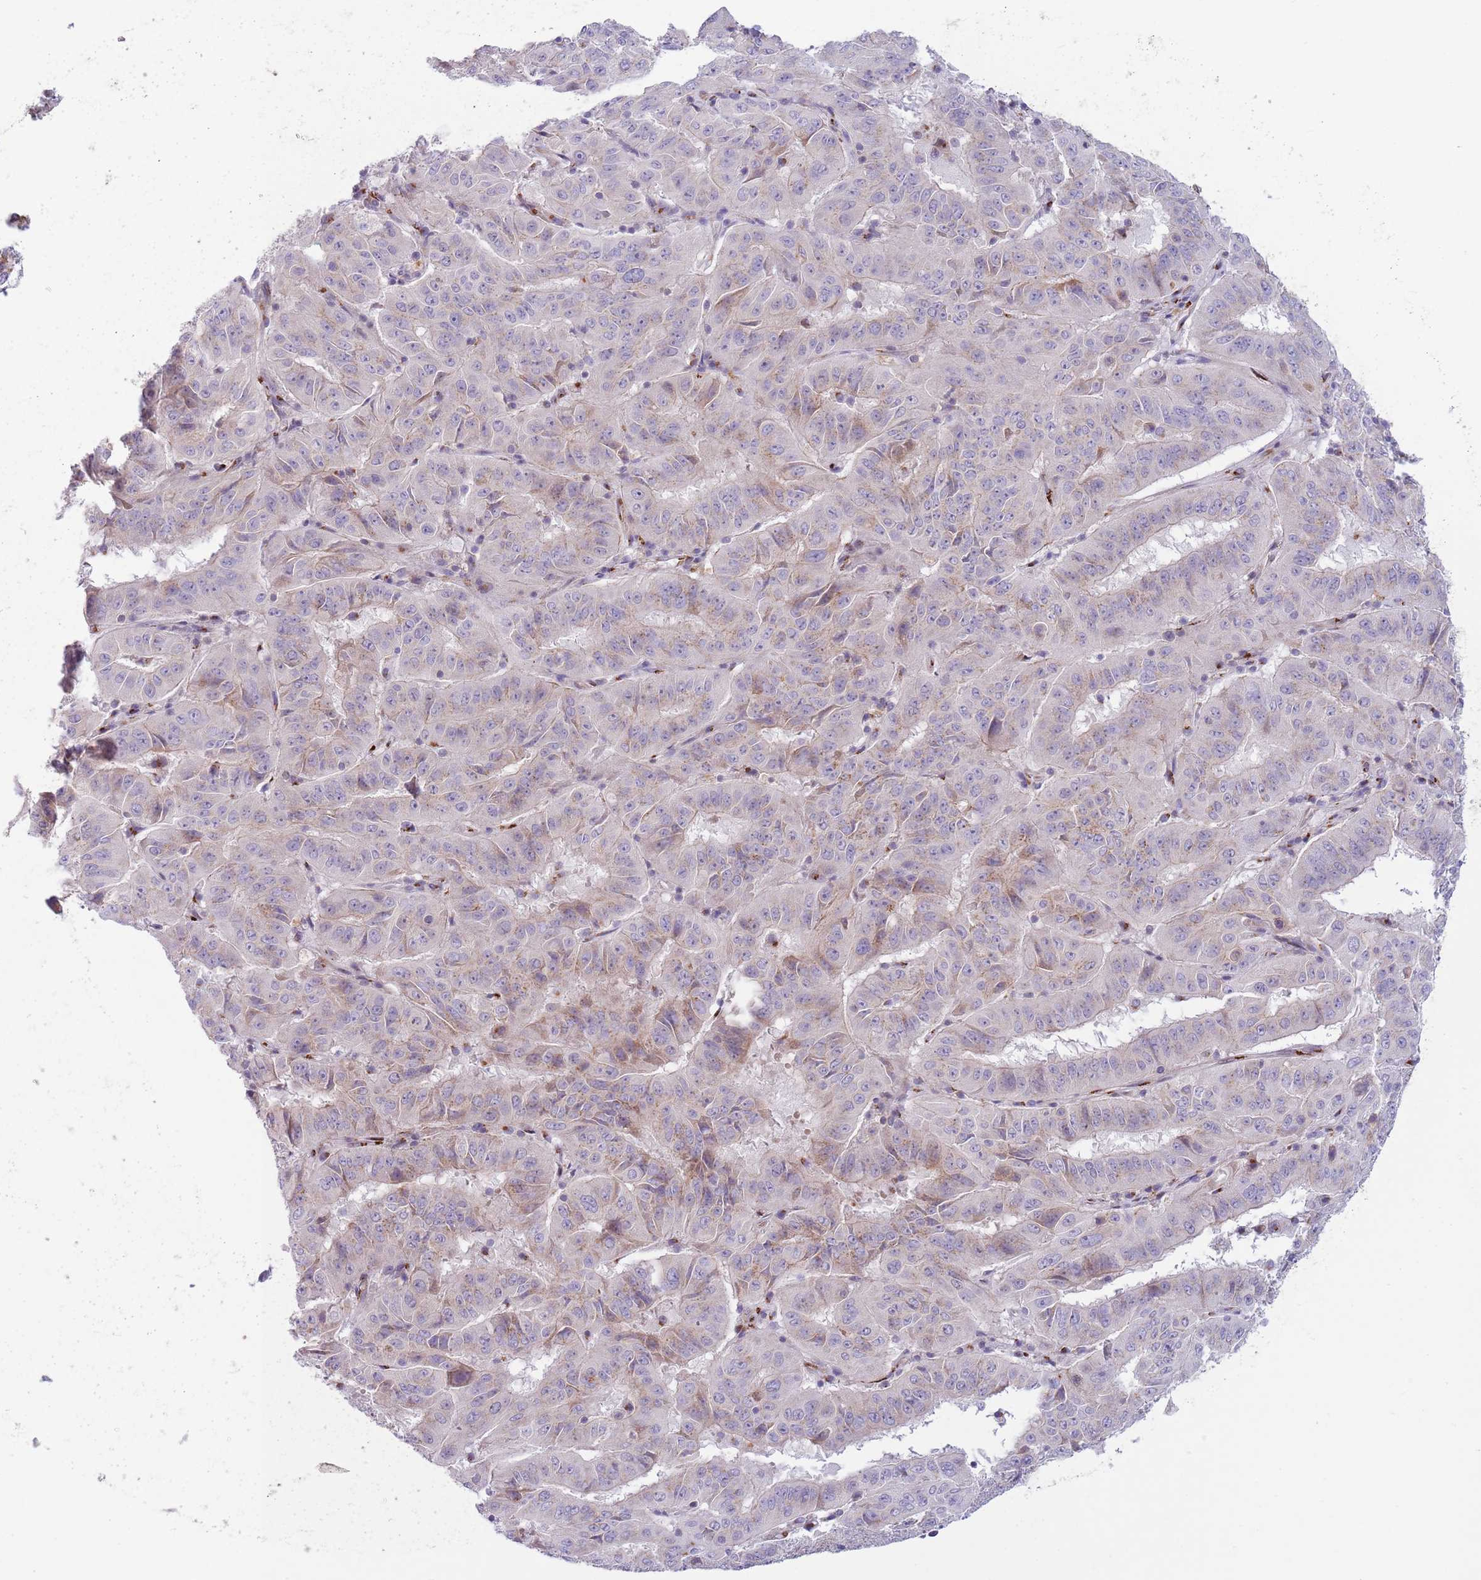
{"staining": {"intensity": "weak", "quantity": "<25%", "location": "cytoplasmic/membranous"}, "tissue": "pancreatic cancer", "cell_type": "Tumor cells", "image_type": "cancer", "snomed": [{"axis": "morphology", "description": "Adenocarcinoma, NOS"}, {"axis": "topography", "description": "Pancreas"}], "caption": "Tumor cells are negative for protein expression in human adenocarcinoma (pancreatic).", "gene": "C20orf96", "patient": {"sex": "male", "age": 63}}